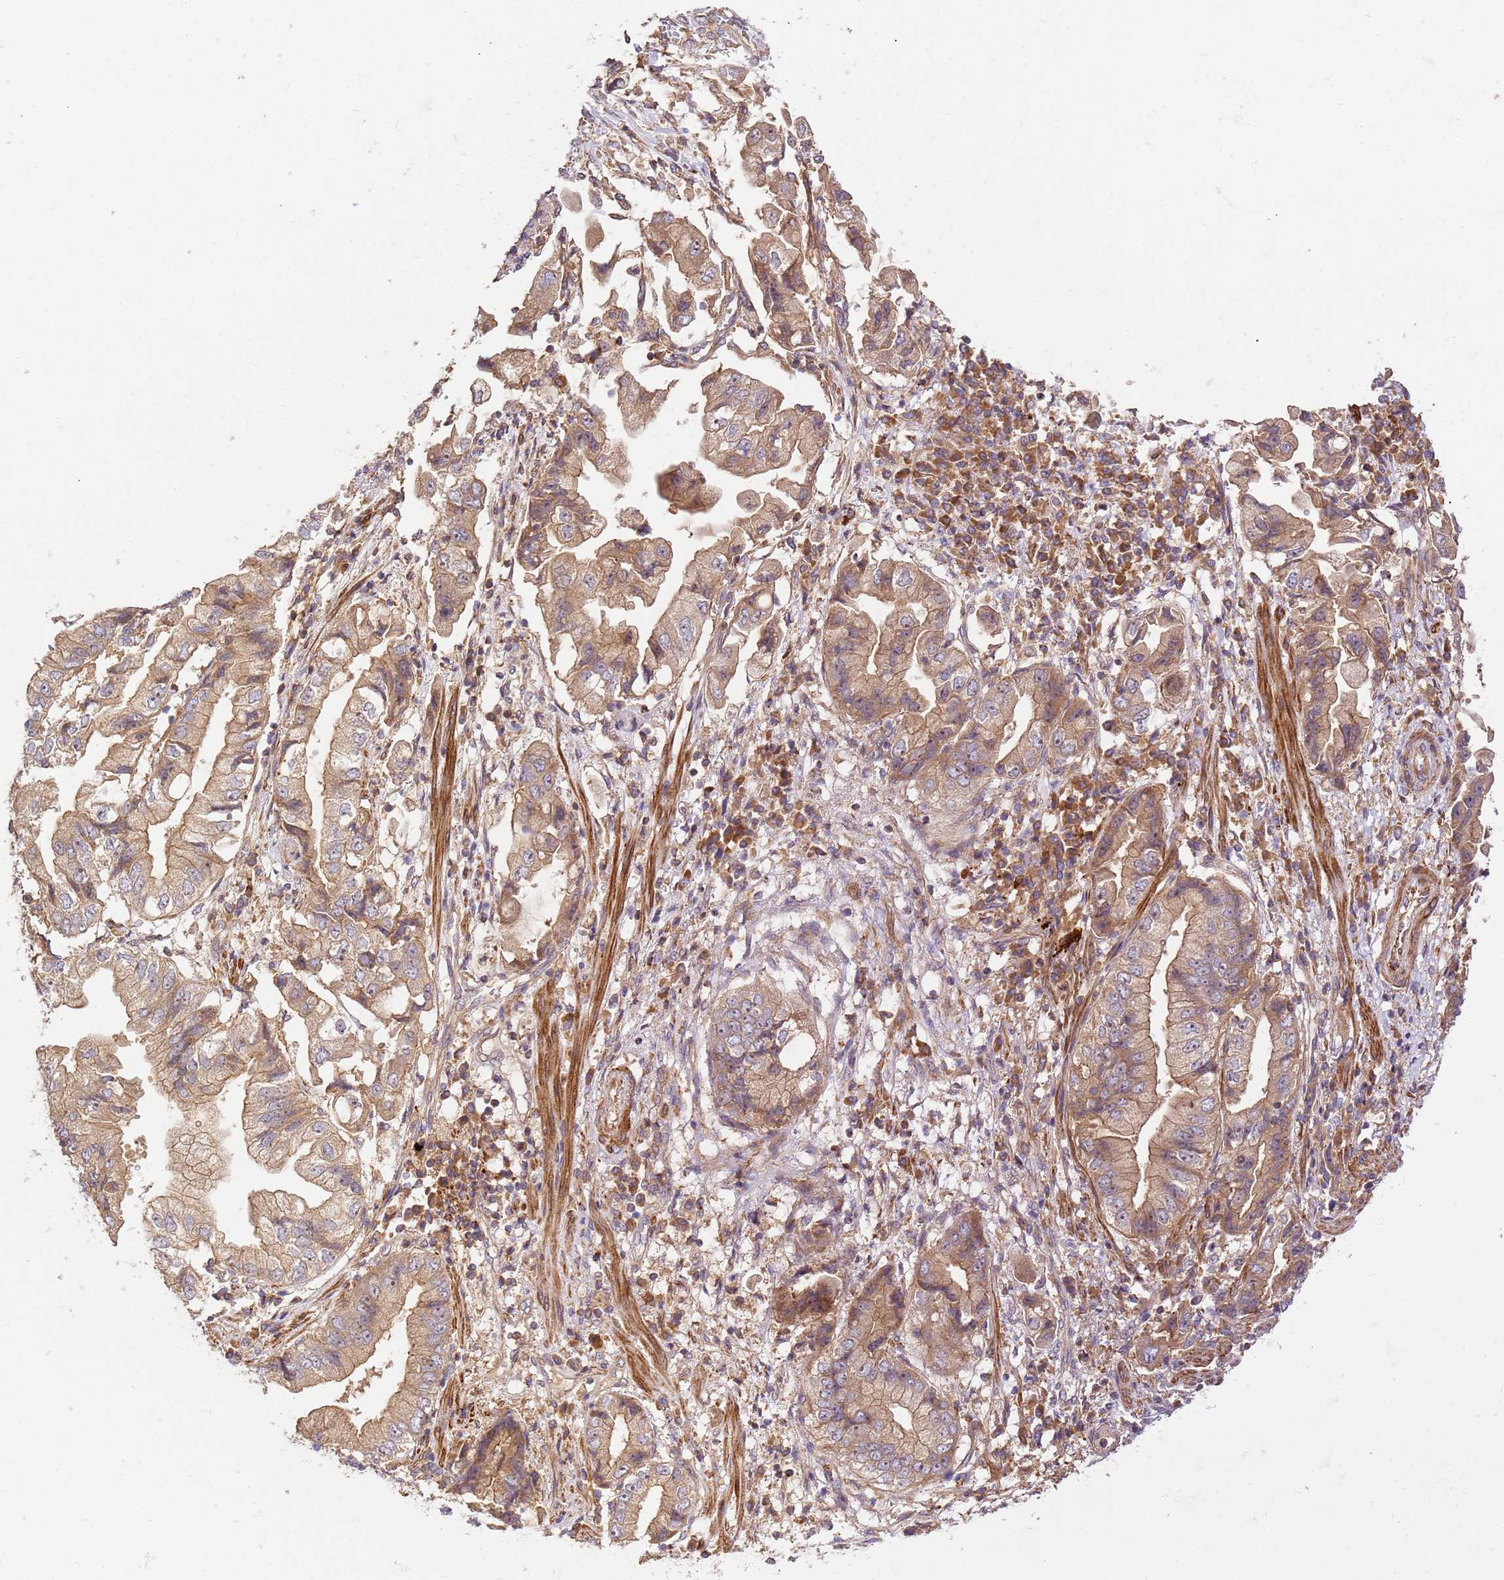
{"staining": {"intensity": "moderate", "quantity": ">75%", "location": "cytoplasmic/membranous"}, "tissue": "stomach cancer", "cell_type": "Tumor cells", "image_type": "cancer", "snomed": [{"axis": "morphology", "description": "Adenocarcinoma, NOS"}, {"axis": "topography", "description": "Stomach"}], "caption": "A brown stain shows moderate cytoplasmic/membranous staining of a protein in human adenocarcinoma (stomach) tumor cells.", "gene": "GAREM1", "patient": {"sex": "male", "age": 62}}